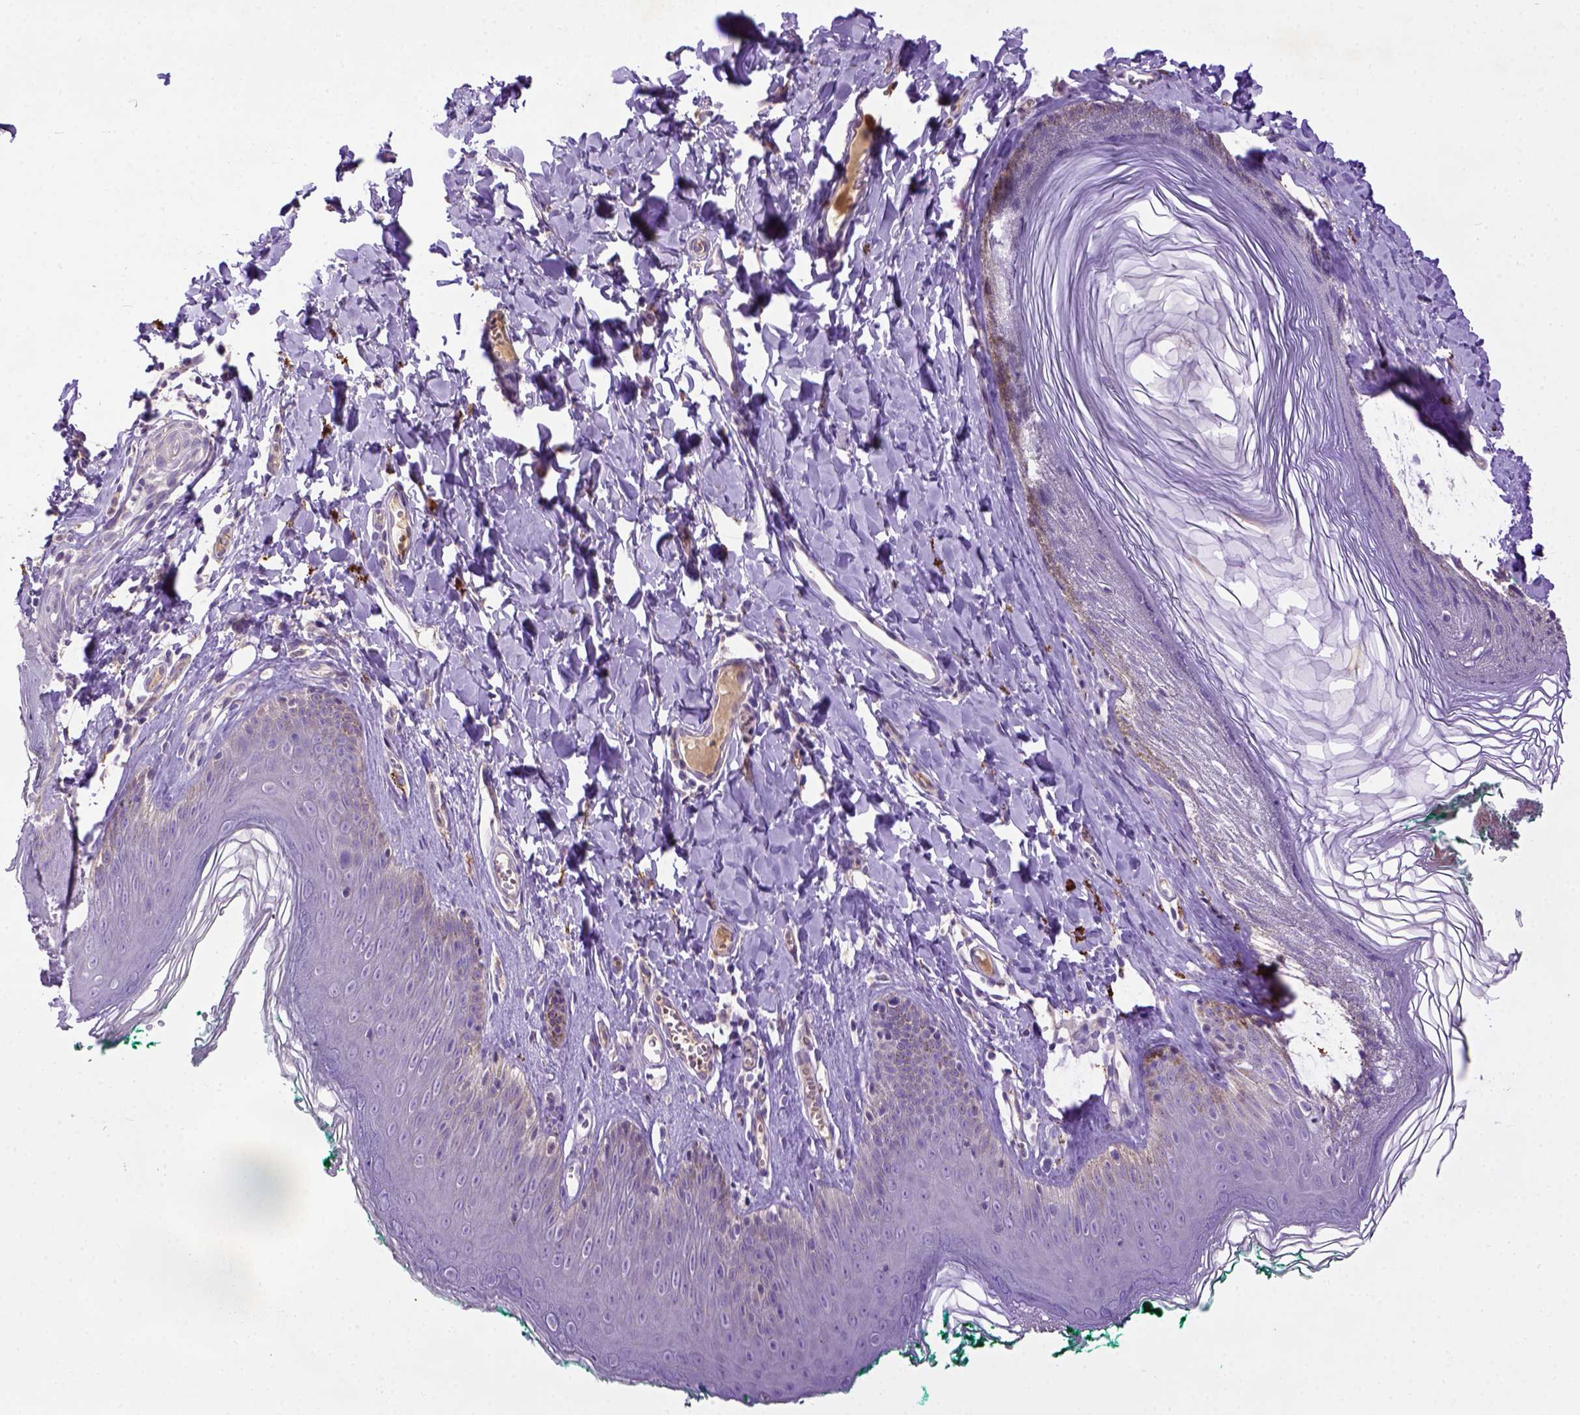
{"staining": {"intensity": "negative", "quantity": "none", "location": "none"}, "tissue": "skin", "cell_type": "Epidermal cells", "image_type": "normal", "snomed": [{"axis": "morphology", "description": "Normal tissue, NOS"}, {"axis": "topography", "description": "Vulva"}, {"axis": "topography", "description": "Peripheral nerve tissue"}], "caption": "Skin stained for a protein using immunohistochemistry demonstrates no staining epidermal cells.", "gene": "DEPDC1B", "patient": {"sex": "female", "age": 66}}